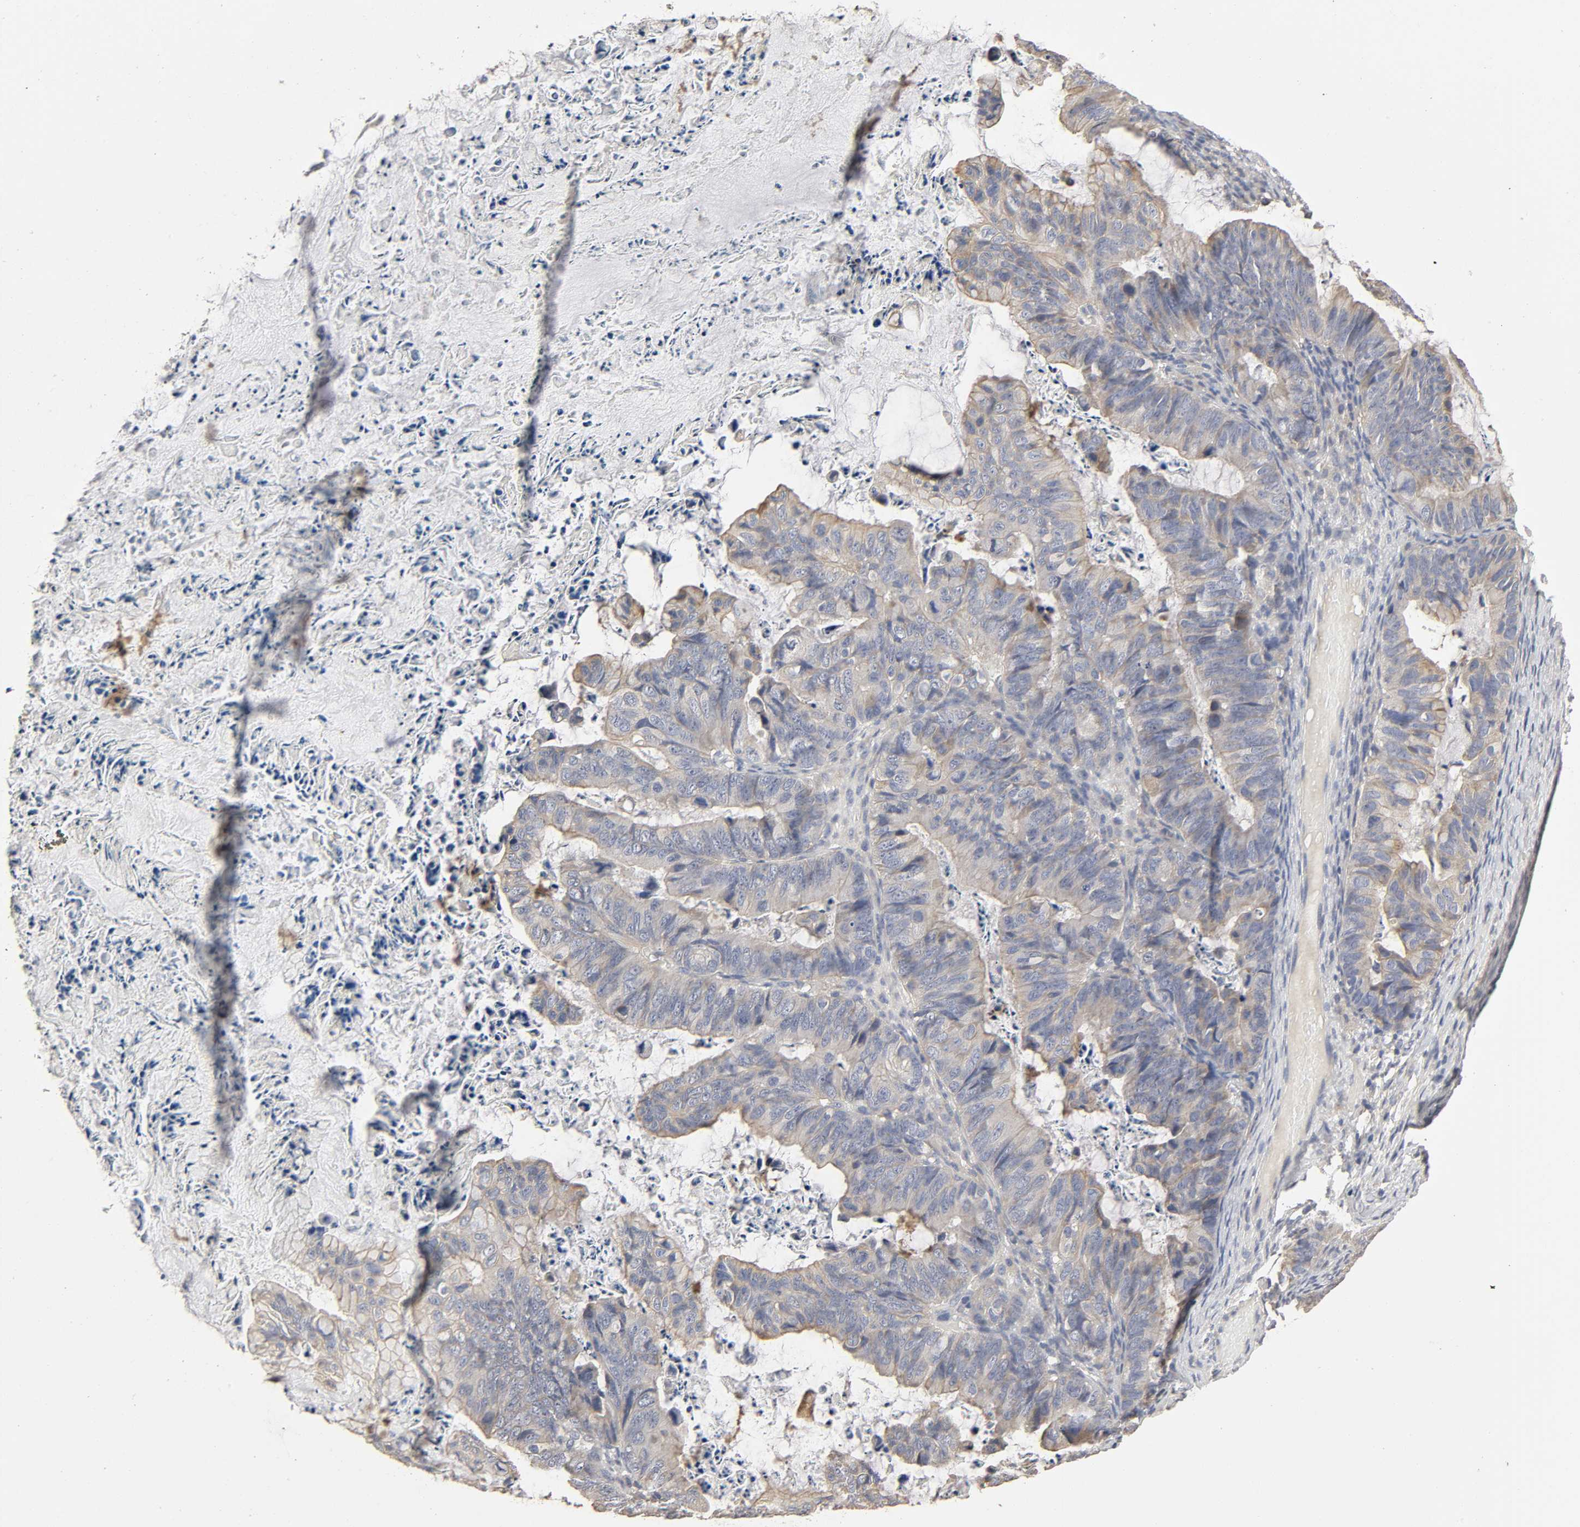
{"staining": {"intensity": "weak", "quantity": "25%-75%", "location": "cytoplasmic/membranous"}, "tissue": "ovarian cancer", "cell_type": "Tumor cells", "image_type": "cancer", "snomed": [{"axis": "morphology", "description": "Cystadenocarcinoma, mucinous, NOS"}, {"axis": "topography", "description": "Ovary"}], "caption": "Immunohistochemical staining of human mucinous cystadenocarcinoma (ovarian) displays low levels of weak cytoplasmic/membranous protein staining in approximately 25%-75% of tumor cells.", "gene": "SLC10A2", "patient": {"sex": "female", "age": 36}}